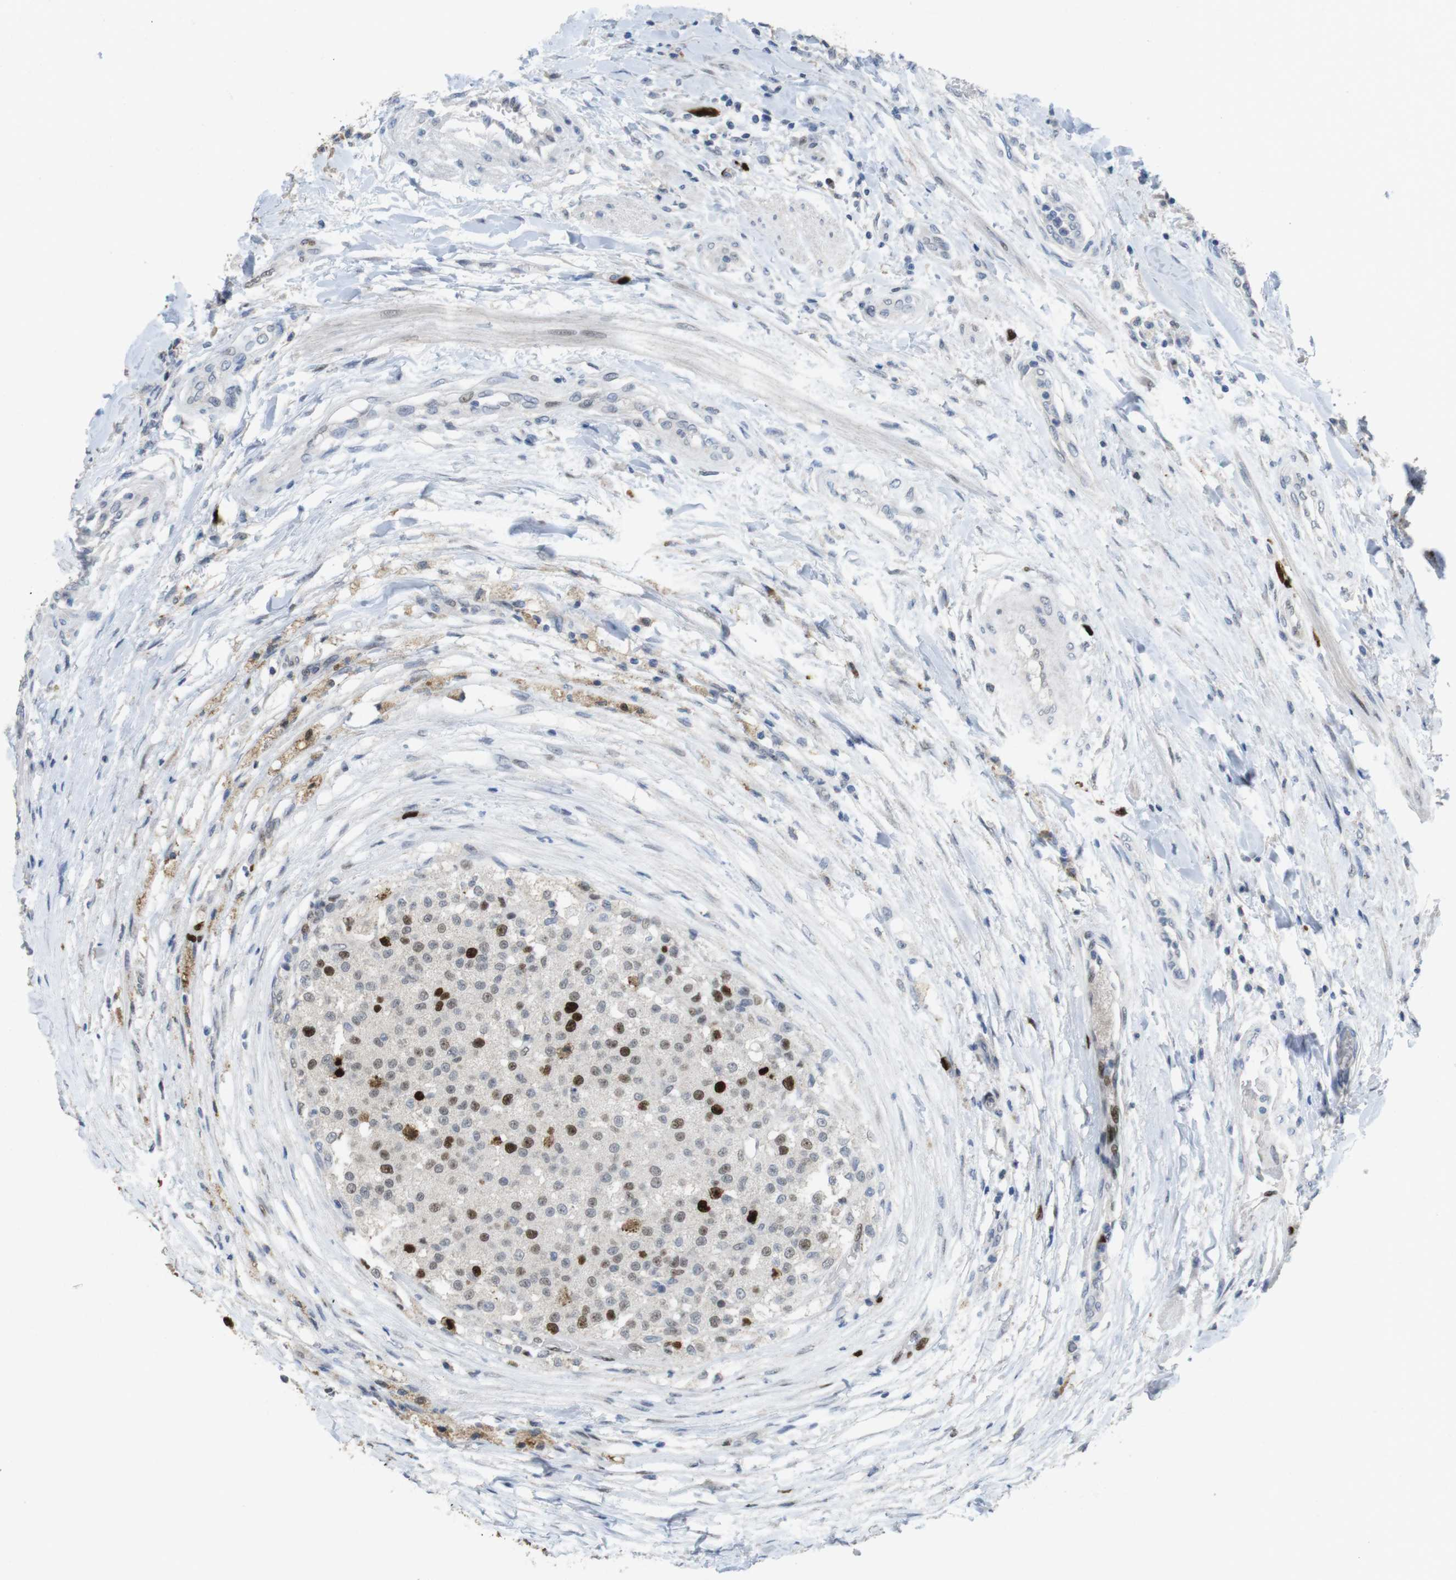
{"staining": {"intensity": "strong", "quantity": "<25%", "location": "nuclear"}, "tissue": "testis cancer", "cell_type": "Tumor cells", "image_type": "cancer", "snomed": [{"axis": "morphology", "description": "Seminoma, NOS"}, {"axis": "topography", "description": "Testis"}], "caption": "Strong nuclear expression is present in about <25% of tumor cells in testis cancer.", "gene": "KPNA2", "patient": {"sex": "male", "age": 59}}